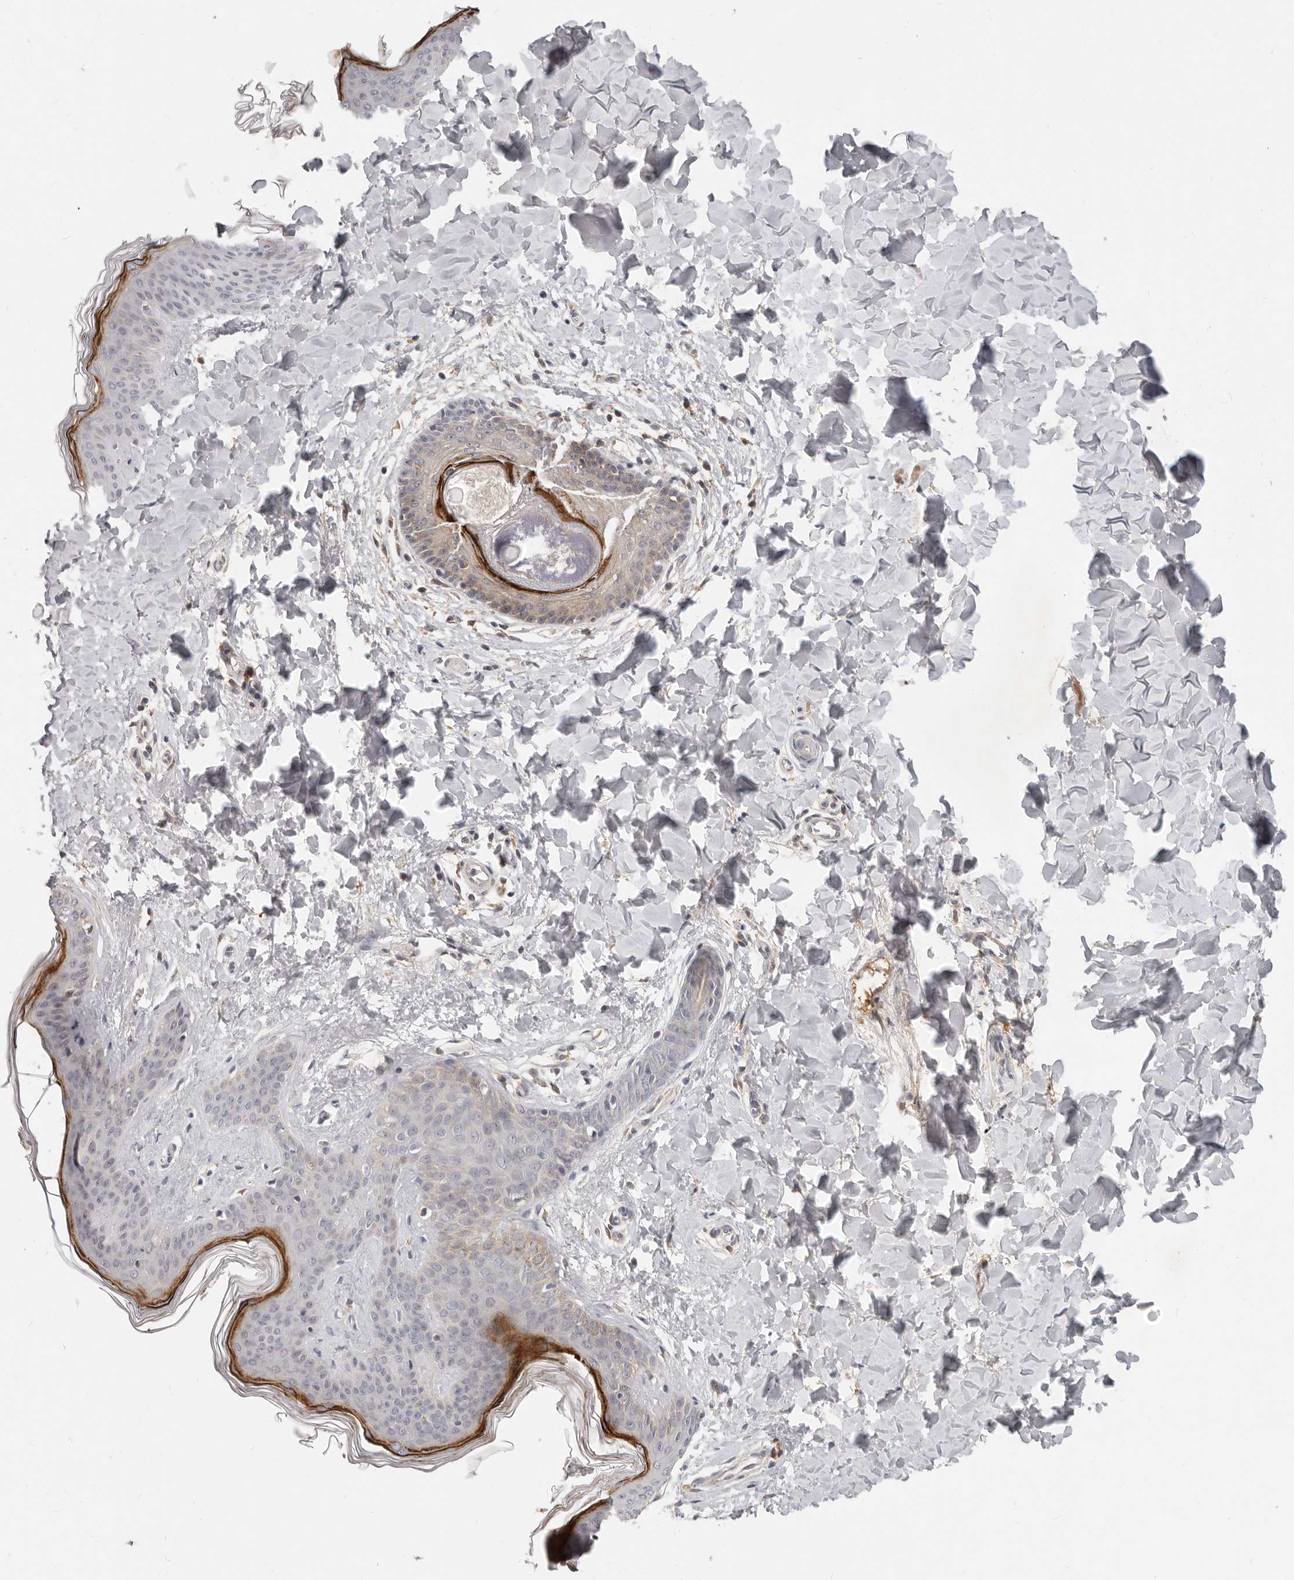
{"staining": {"intensity": "weak", "quantity": ">75%", "location": "cytoplasmic/membranous"}, "tissue": "skin", "cell_type": "Fibroblasts", "image_type": "normal", "snomed": [{"axis": "morphology", "description": "Normal tissue, NOS"}, {"axis": "topography", "description": "Skin"}], "caption": "Fibroblasts demonstrate low levels of weak cytoplasmic/membranous expression in about >75% of cells in benign human skin. (Brightfield microscopy of DAB IHC at high magnification).", "gene": "MICALL2", "patient": {"sex": "female", "age": 17}}